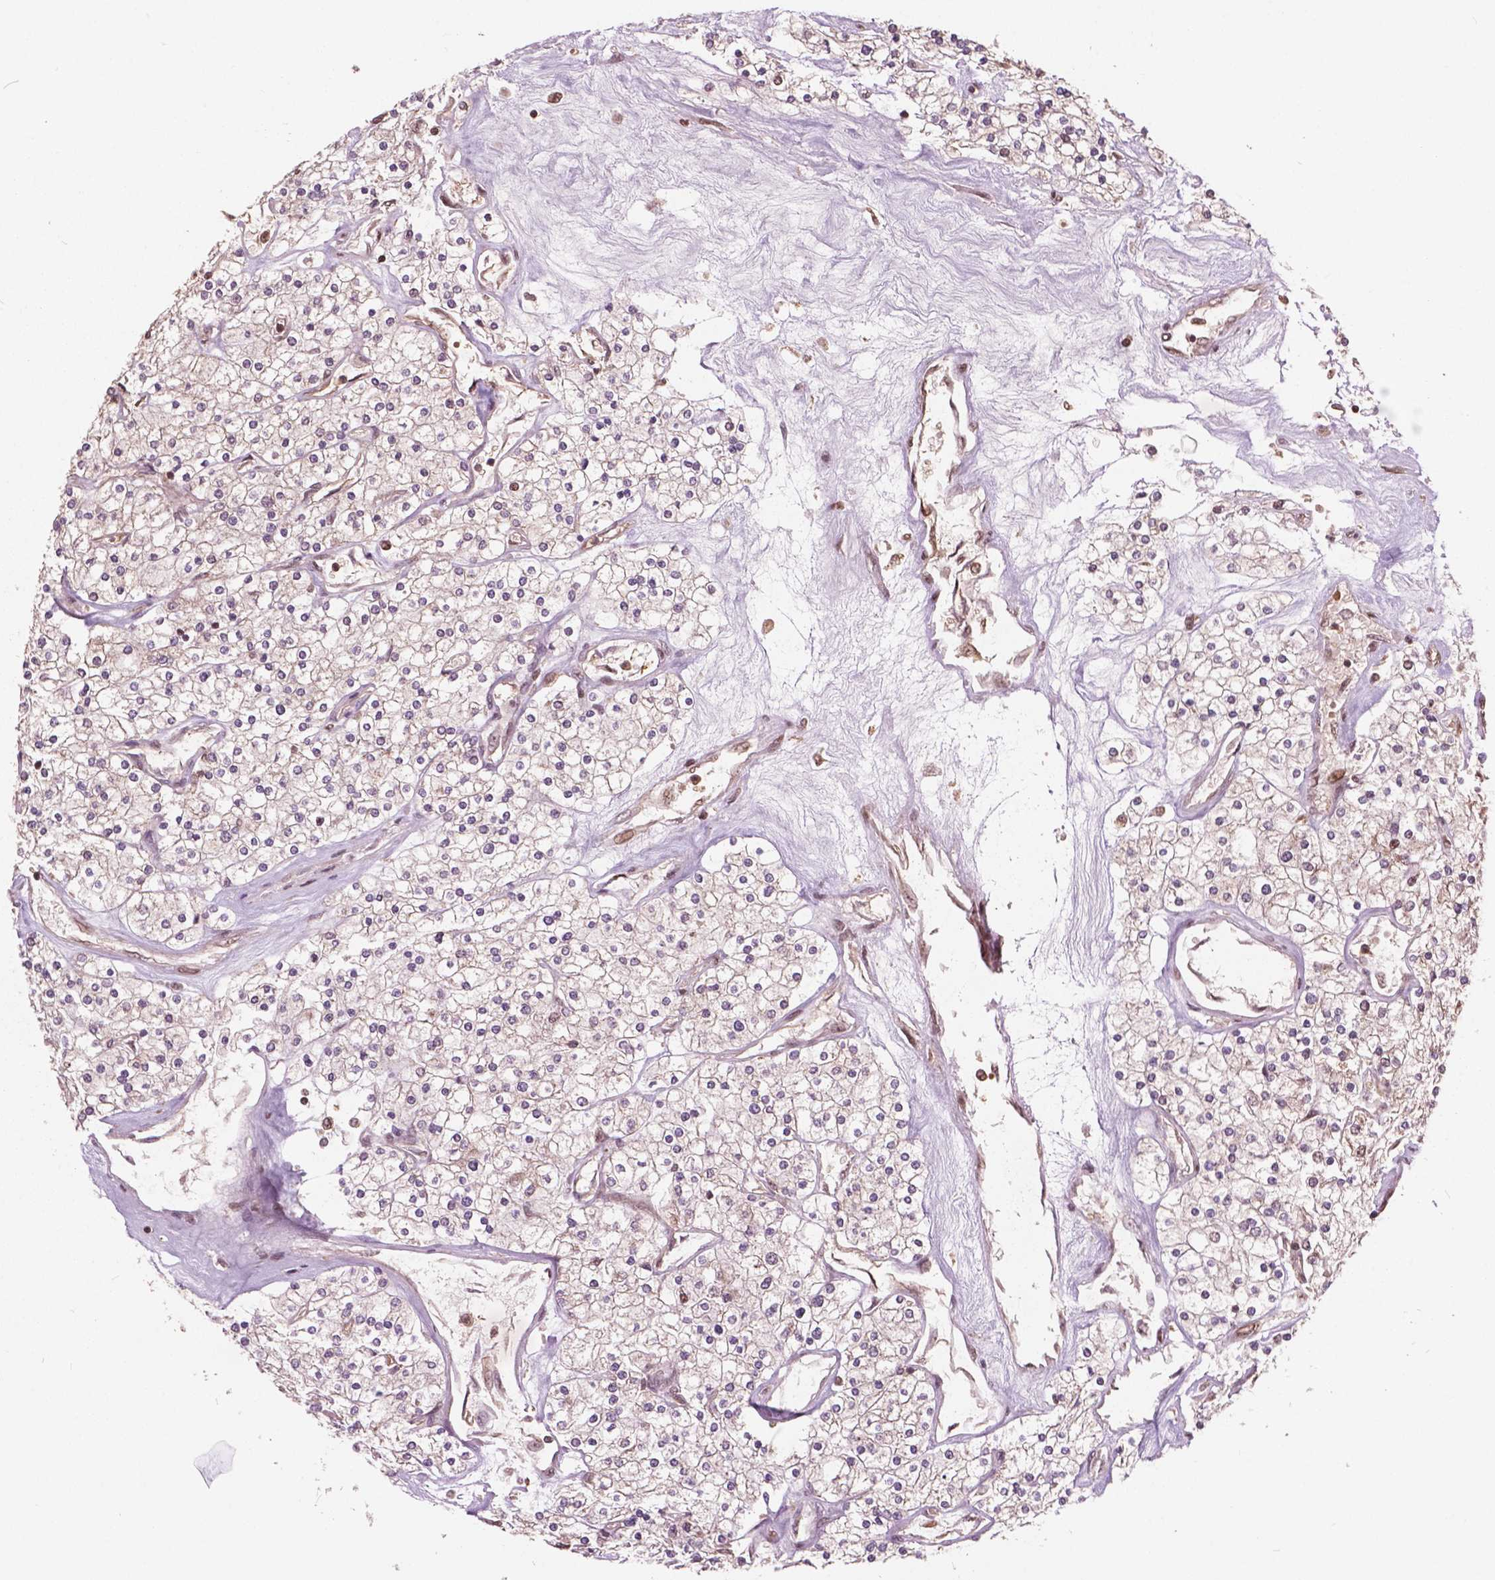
{"staining": {"intensity": "weak", "quantity": "<25%", "location": "nuclear"}, "tissue": "renal cancer", "cell_type": "Tumor cells", "image_type": "cancer", "snomed": [{"axis": "morphology", "description": "Adenocarcinoma, NOS"}, {"axis": "topography", "description": "Kidney"}], "caption": "IHC image of neoplastic tissue: renal cancer (adenocarcinoma) stained with DAB (3,3'-diaminobenzidine) demonstrates no significant protein staining in tumor cells. (DAB (3,3'-diaminobenzidine) IHC visualized using brightfield microscopy, high magnification).", "gene": "ANP32B", "patient": {"sex": "male", "age": 80}}